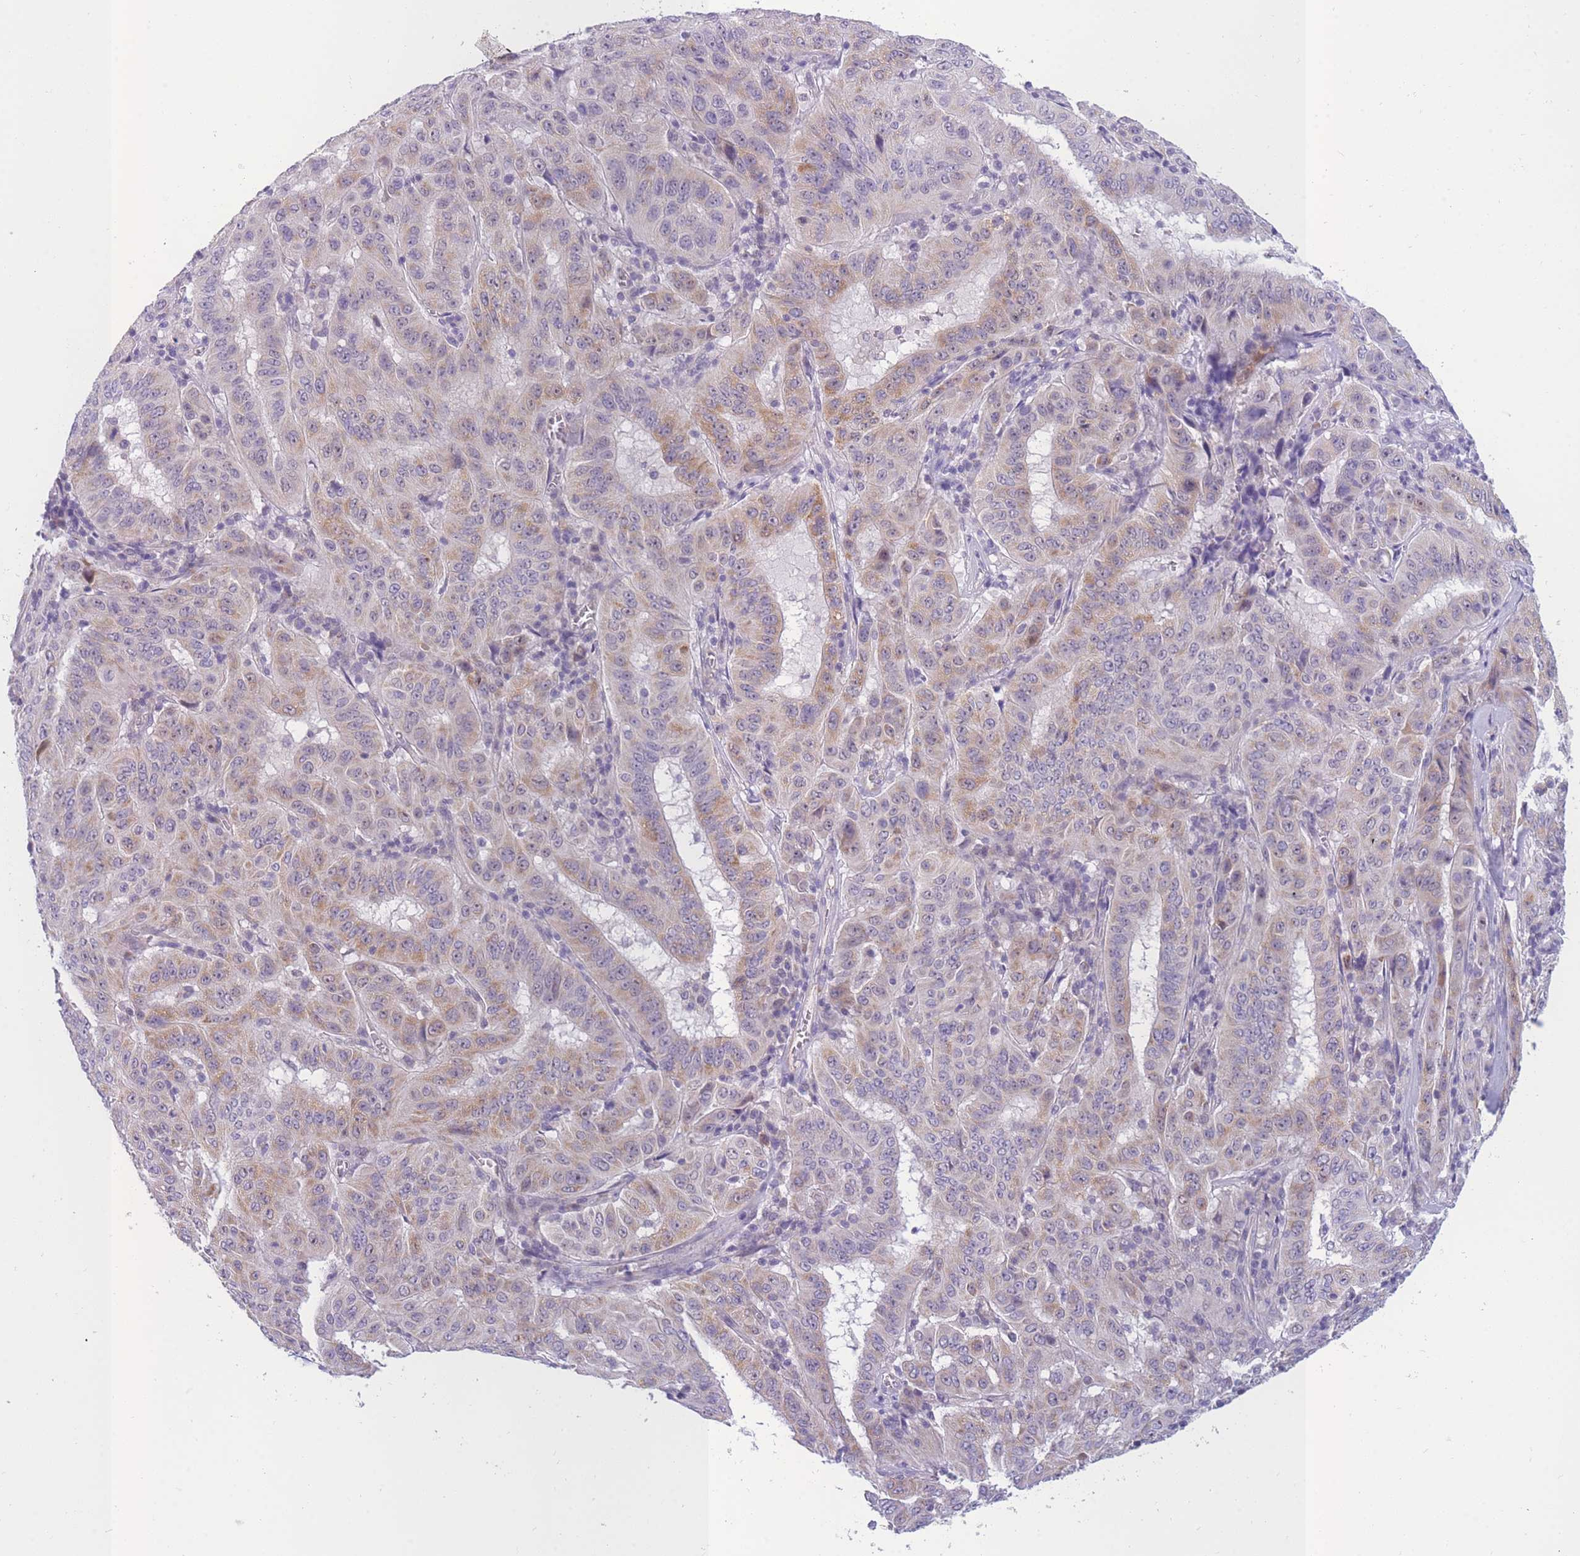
{"staining": {"intensity": "weak", "quantity": "<25%", "location": "cytoplasmic/membranous"}, "tissue": "pancreatic cancer", "cell_type": "Tumor cells", "image_type": "cancer", "snomed": [{"axis": "morphology", "description": "Adenocarcinoma, NOS"}, {"axis": "topography", "description": "Pancreas"}], "caption": "Immunohistochemistry of human pancreatic cancer displays no expression in tumor cells.", "gene": "DDX49", "patient": {"sex": "male", "age": 63}}